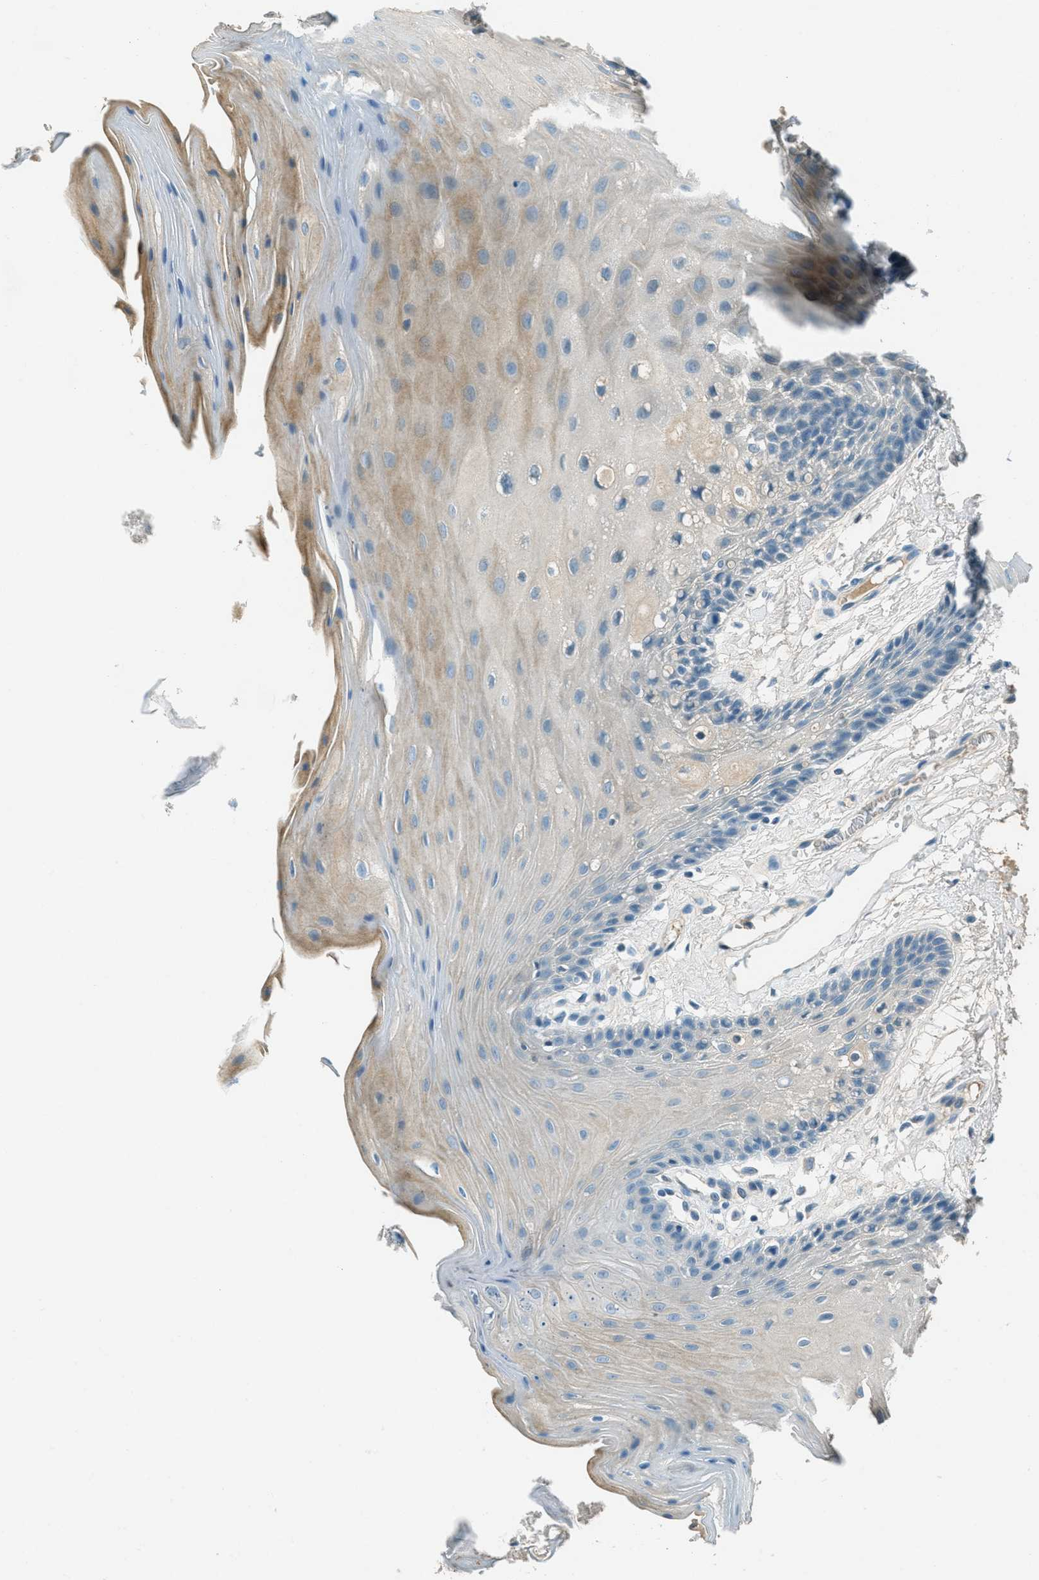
{"staining": {"intensity": "weak", "quantity": "25%-75%", "location": "cytoplasmic/membranous"}, "tissue": "oral mucosa", "cell_type": "Squamous epithelial cells", "image_type": "normal", "snomed": [{"axis": "morphology", "description": "Normal tissue, NOS"}, {"axis": "morphology", "description": "Squamous cell carcinoma, NOS"}, {"axis": "topography", "description": "Oral tissue"}, {"axis": "topography", "description": "Head-Neck"}], "caption": "The histopathology image reveals staining of normal oral mucosa, revealing weak cytoplasmic/membranous protein positivity (brown color) within squamous epithelial cells.", "gene": "MSLN", "patient": {"sex": "male", "age": 71}}